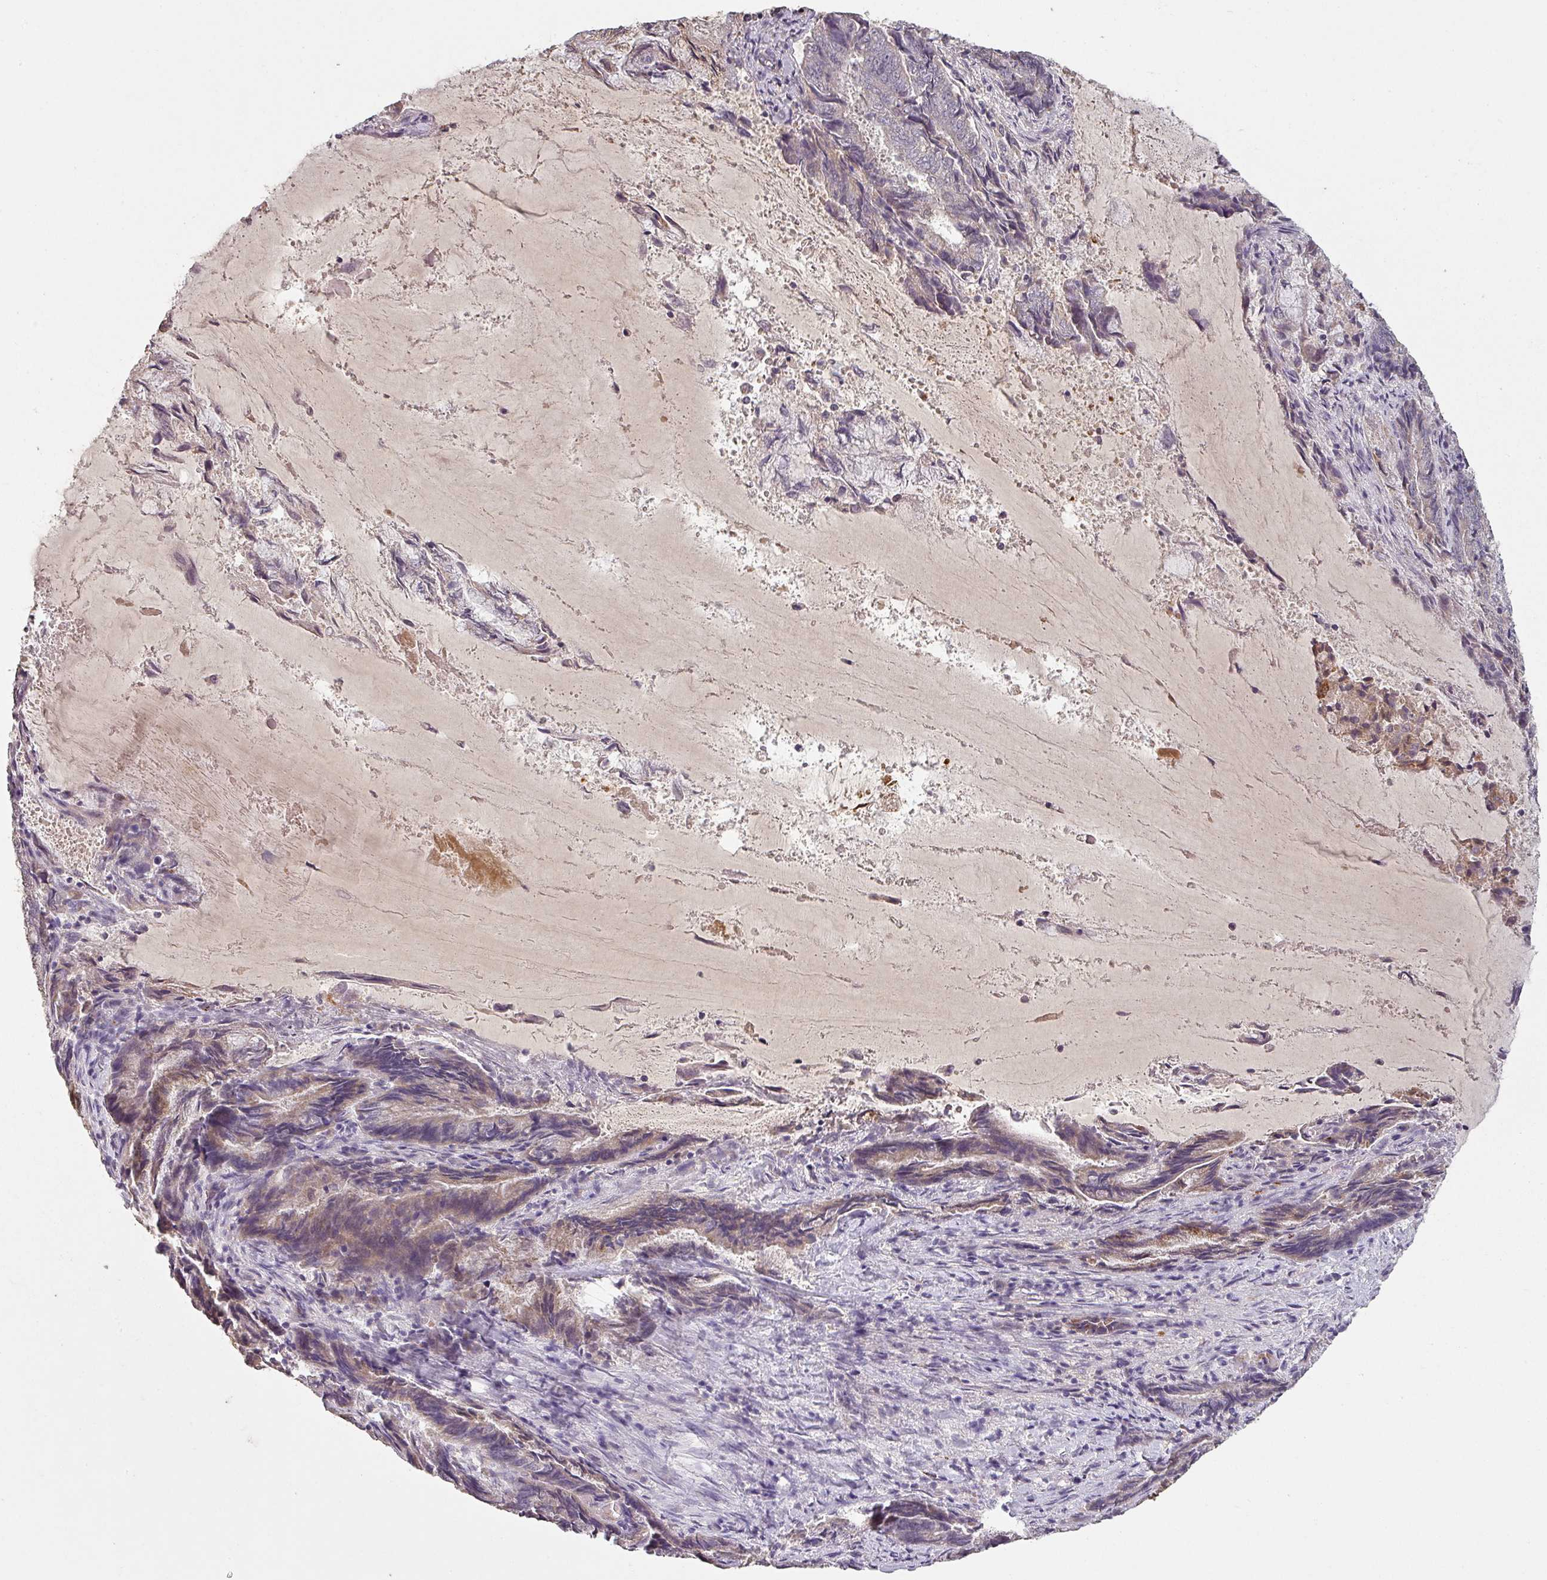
{"staining": {"intensity": "moderate", "quantity": "<25%", "location": "cytoplasmic/membranous"}, "tissue": "endometrial cancer", "cell_type": "Tumor cells", "image_type": "cancer", "snomed": [{"axis": "morphology", "description": "Adenocarcinoma, NOS"}, {"axis": "topography", "description": "Endometrium"}], "caption": "Protein expression analysis of human adenocarcinoma (endometrial) reveals moderate cytoplasmic/membranous staining in approximately <25% of tumor cells.", "gene": "LYPLA1", "patient": {"sex": "female", "age": 80}}